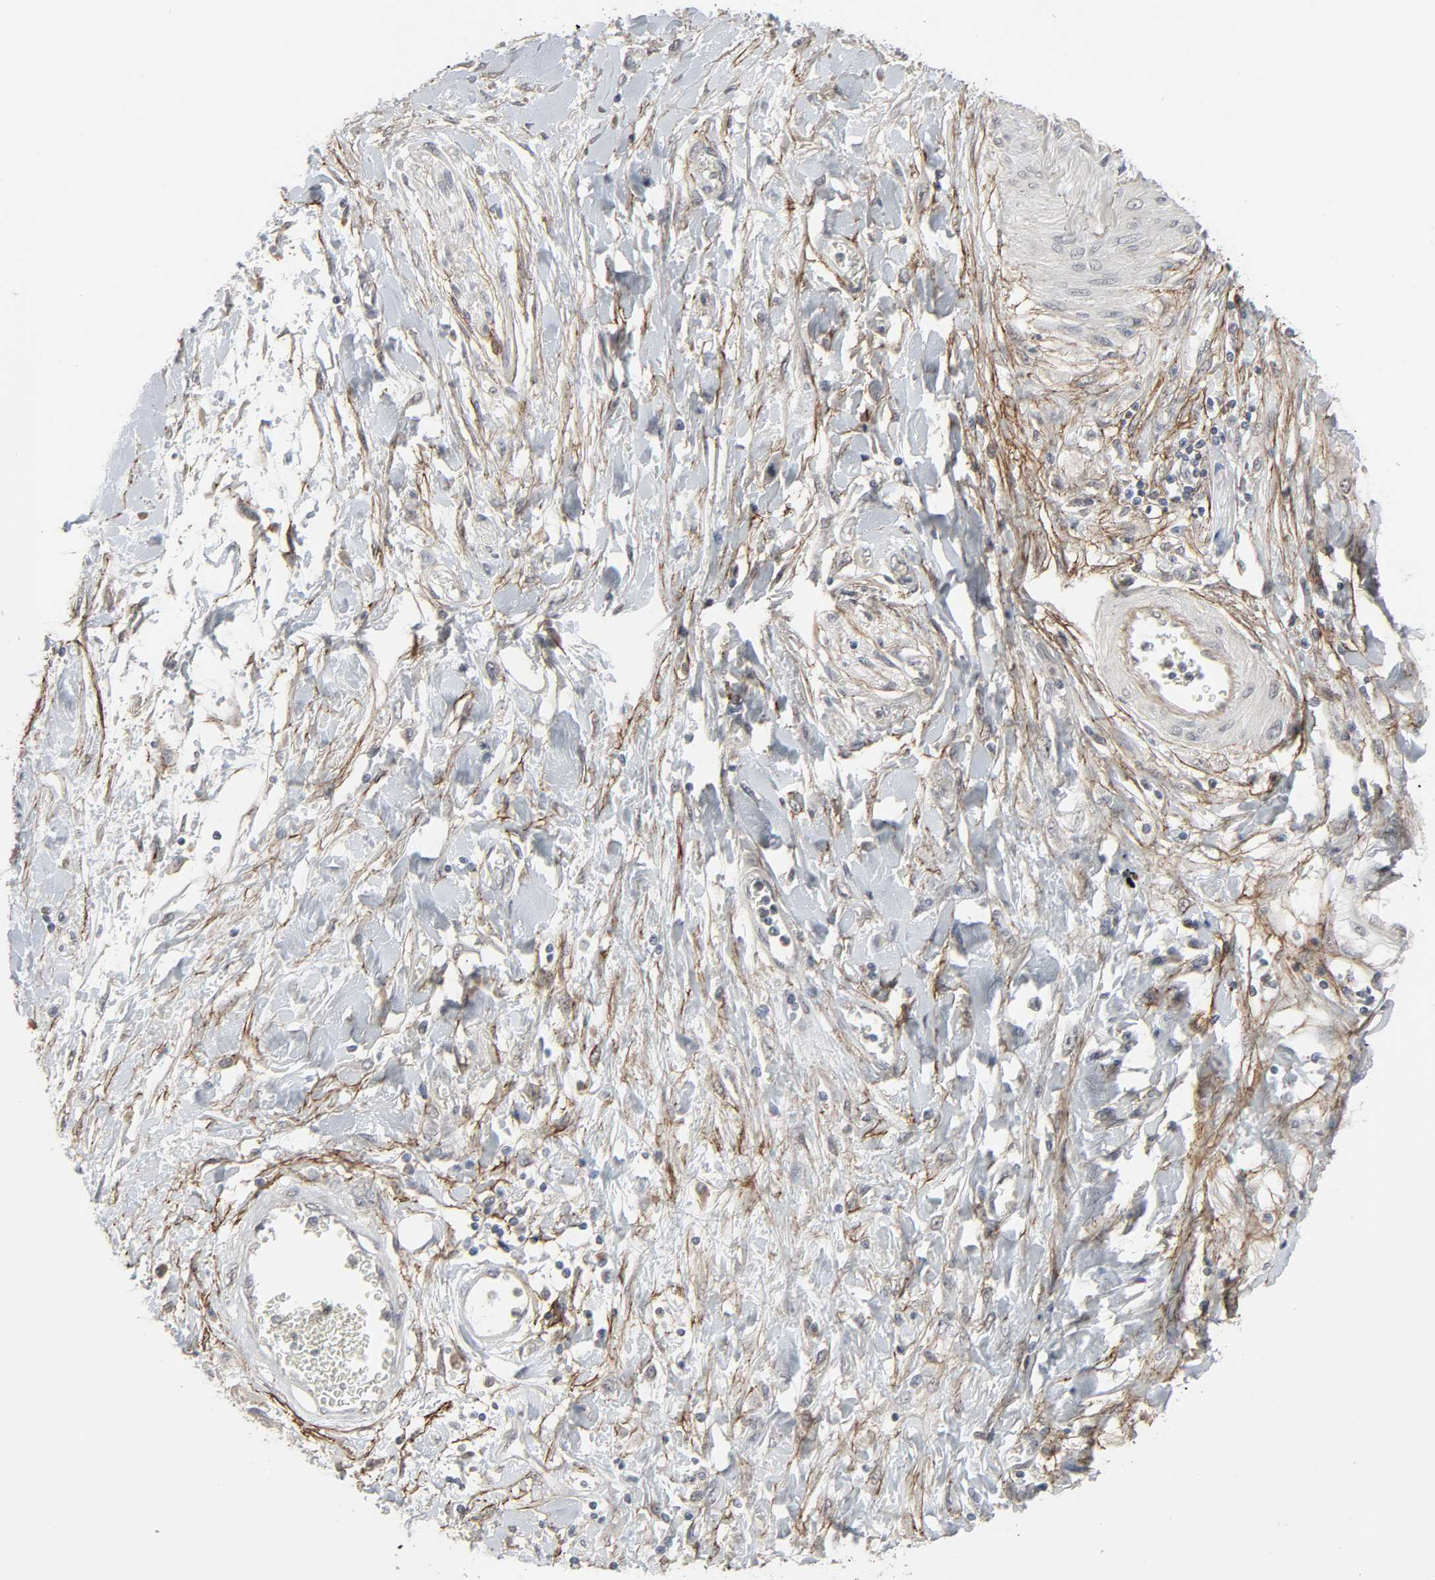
{"staining": {"intensity": "negative", "quantity": "none", "location": "none"}, "tissue": "pancreatic cancer", "cell_type": "Tumor cells", "image_type": "cancer", "snomed": [{"axis": "morphology", "description": "Adenocarcinoma, NOS"}, {"axis": "topography", "description": "Pancreas"}], "caption": "This is an IHC histopathology image of human pancreatic cancer. There is no staining in tumor cells.", "gene": "ZNF222", "patient": {"sex": "female", "age": 70}}